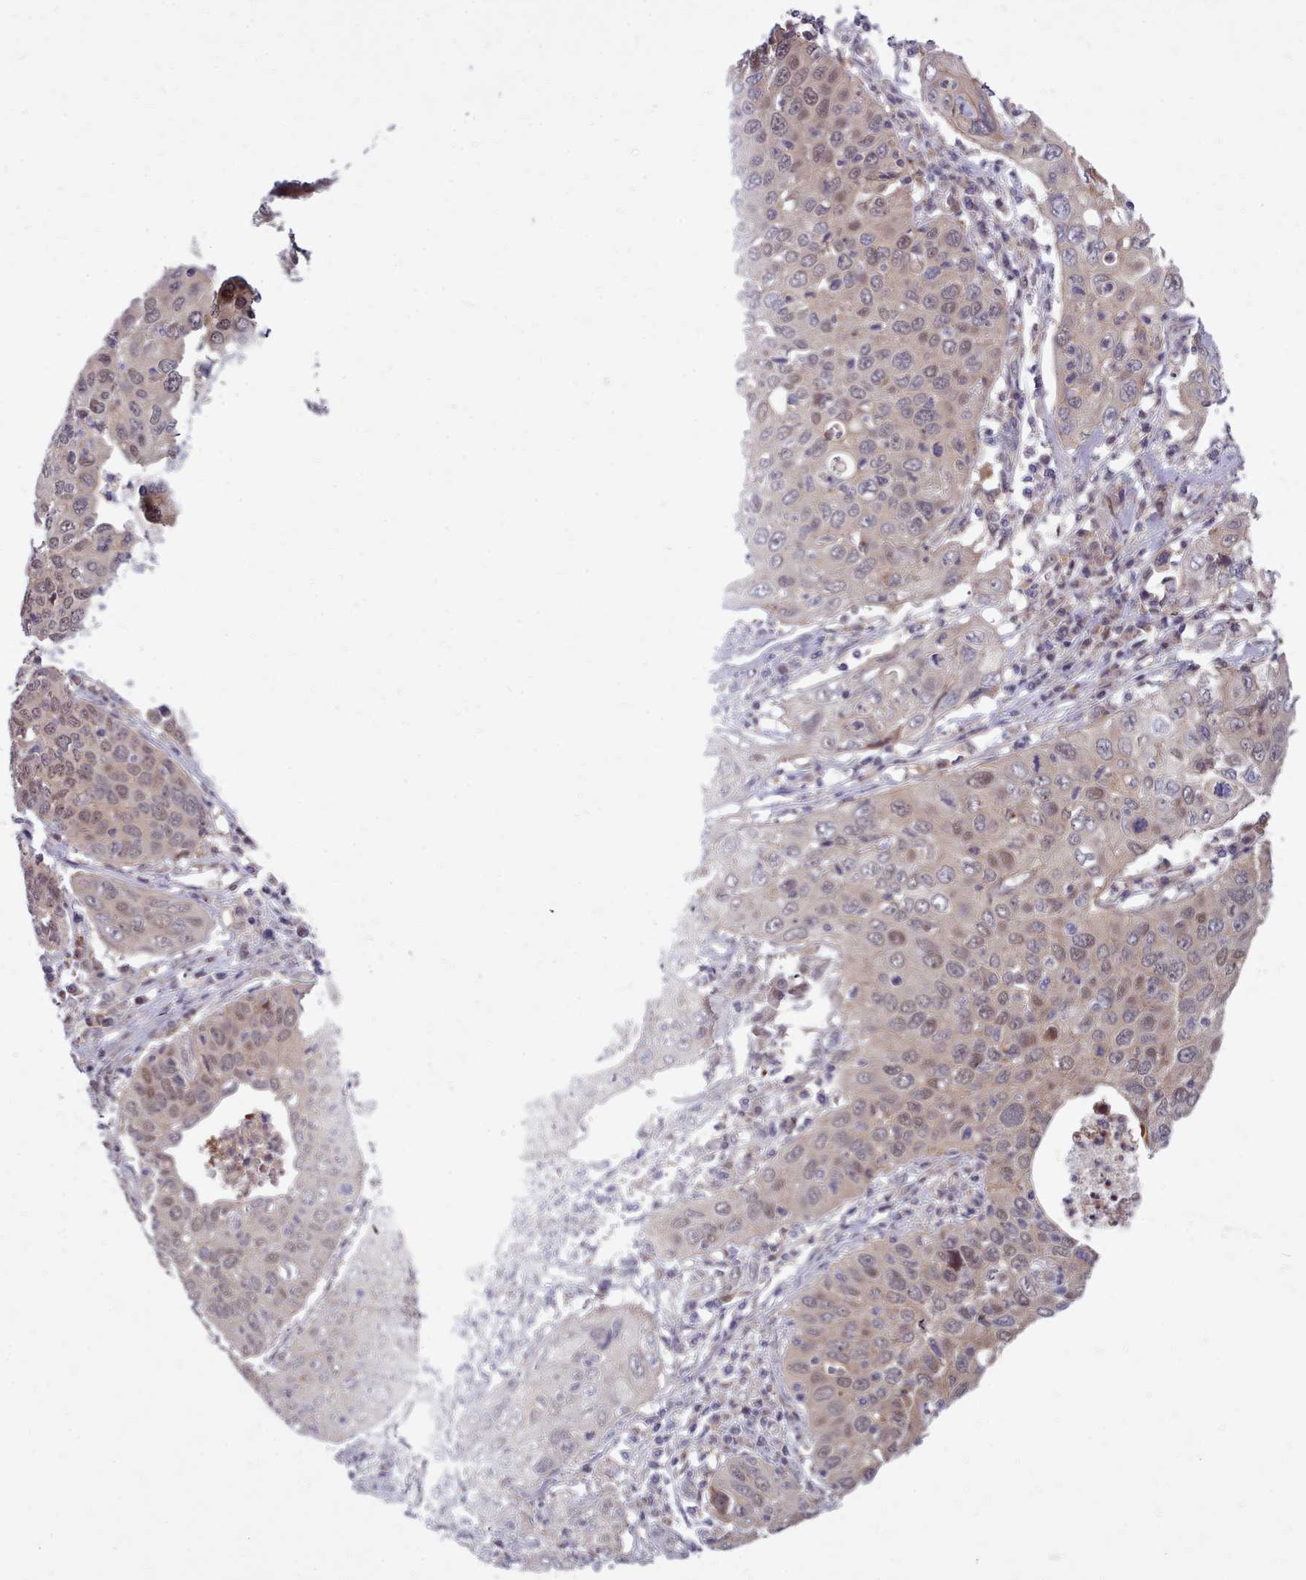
{"staining": {"intensity": "weak", "quantity": "<25%", "location": "nuclear"}, "tissue": "cervical cancer", "cell_type": "Tumor cells", "image_type": "cancer", "snomed": [{"axis": "morphology", "description": "Squamous cell carcinoma, NOS"}, {"axis": "topography", "description": "Cervix"}], "caption": "IHC micrograph of cervical squamous cell carcinoma stained for a protein (brown), which exhibits no expression in tumor cells.", "gene": "AHCY", "patient": {"sex": "female", "age": 36}}